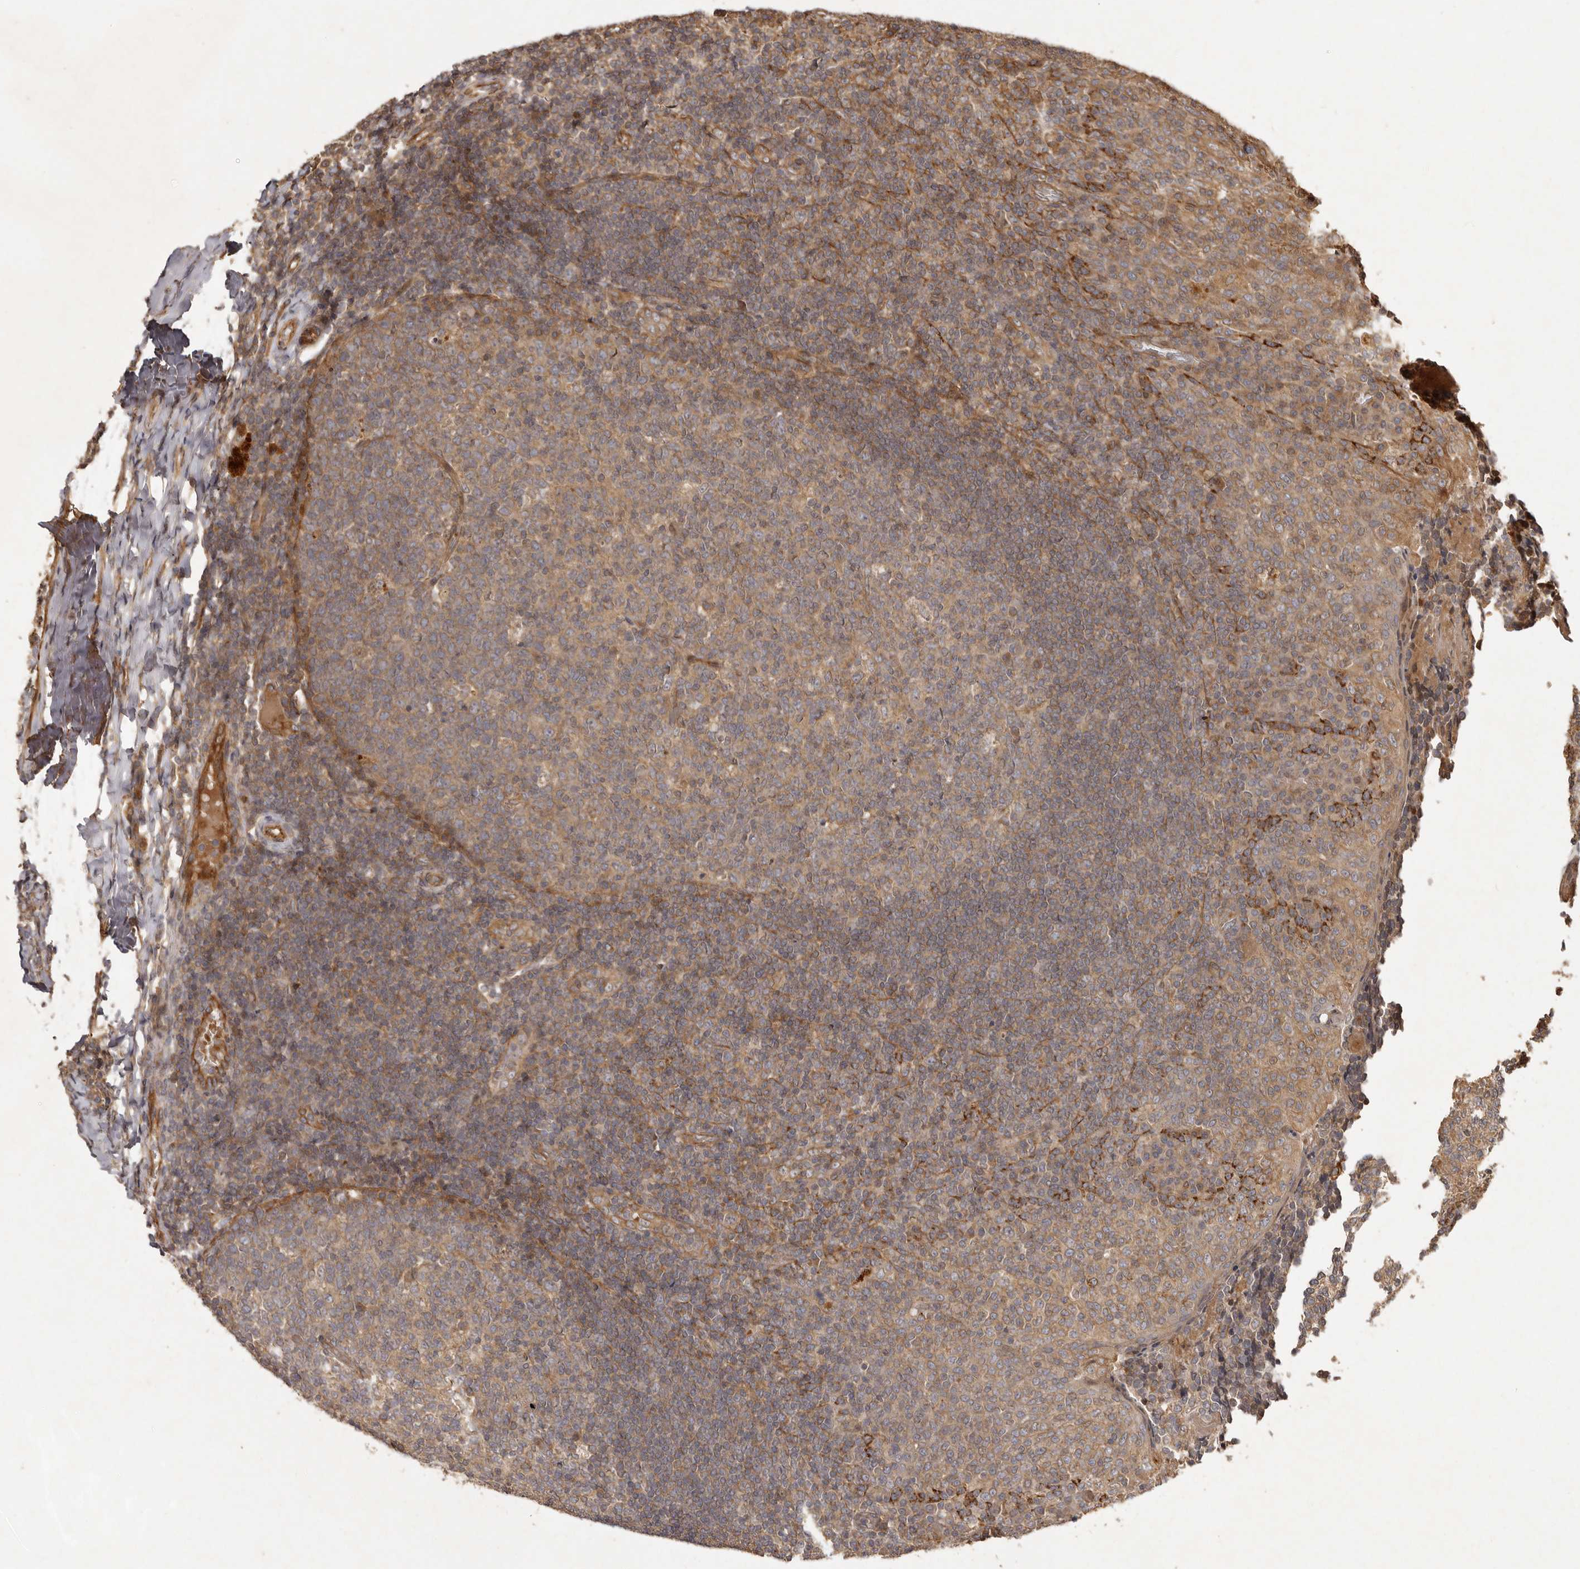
{"staining": {"intensity": "moderate", "quantity": "25%-75%", "location": "cytoplasmic/membranous"}, "tissue": "tonsil", "cell_type": "Germinal center cells", "image_type": "normal", "snomed": [{"axis": "morphology", "description": "Normal tissue, NOS"}, {"axis": "topography", "description": "Tonsil"}], "caption": "Immunohistochemical staining of unremarkable human tonsil shows moderate cytoplasmic/membranous protein expression in approximately 25%-75% of germinal center cells.", "gene": "SEMA3A", "patient": {"sex": "female", "age": 19}}